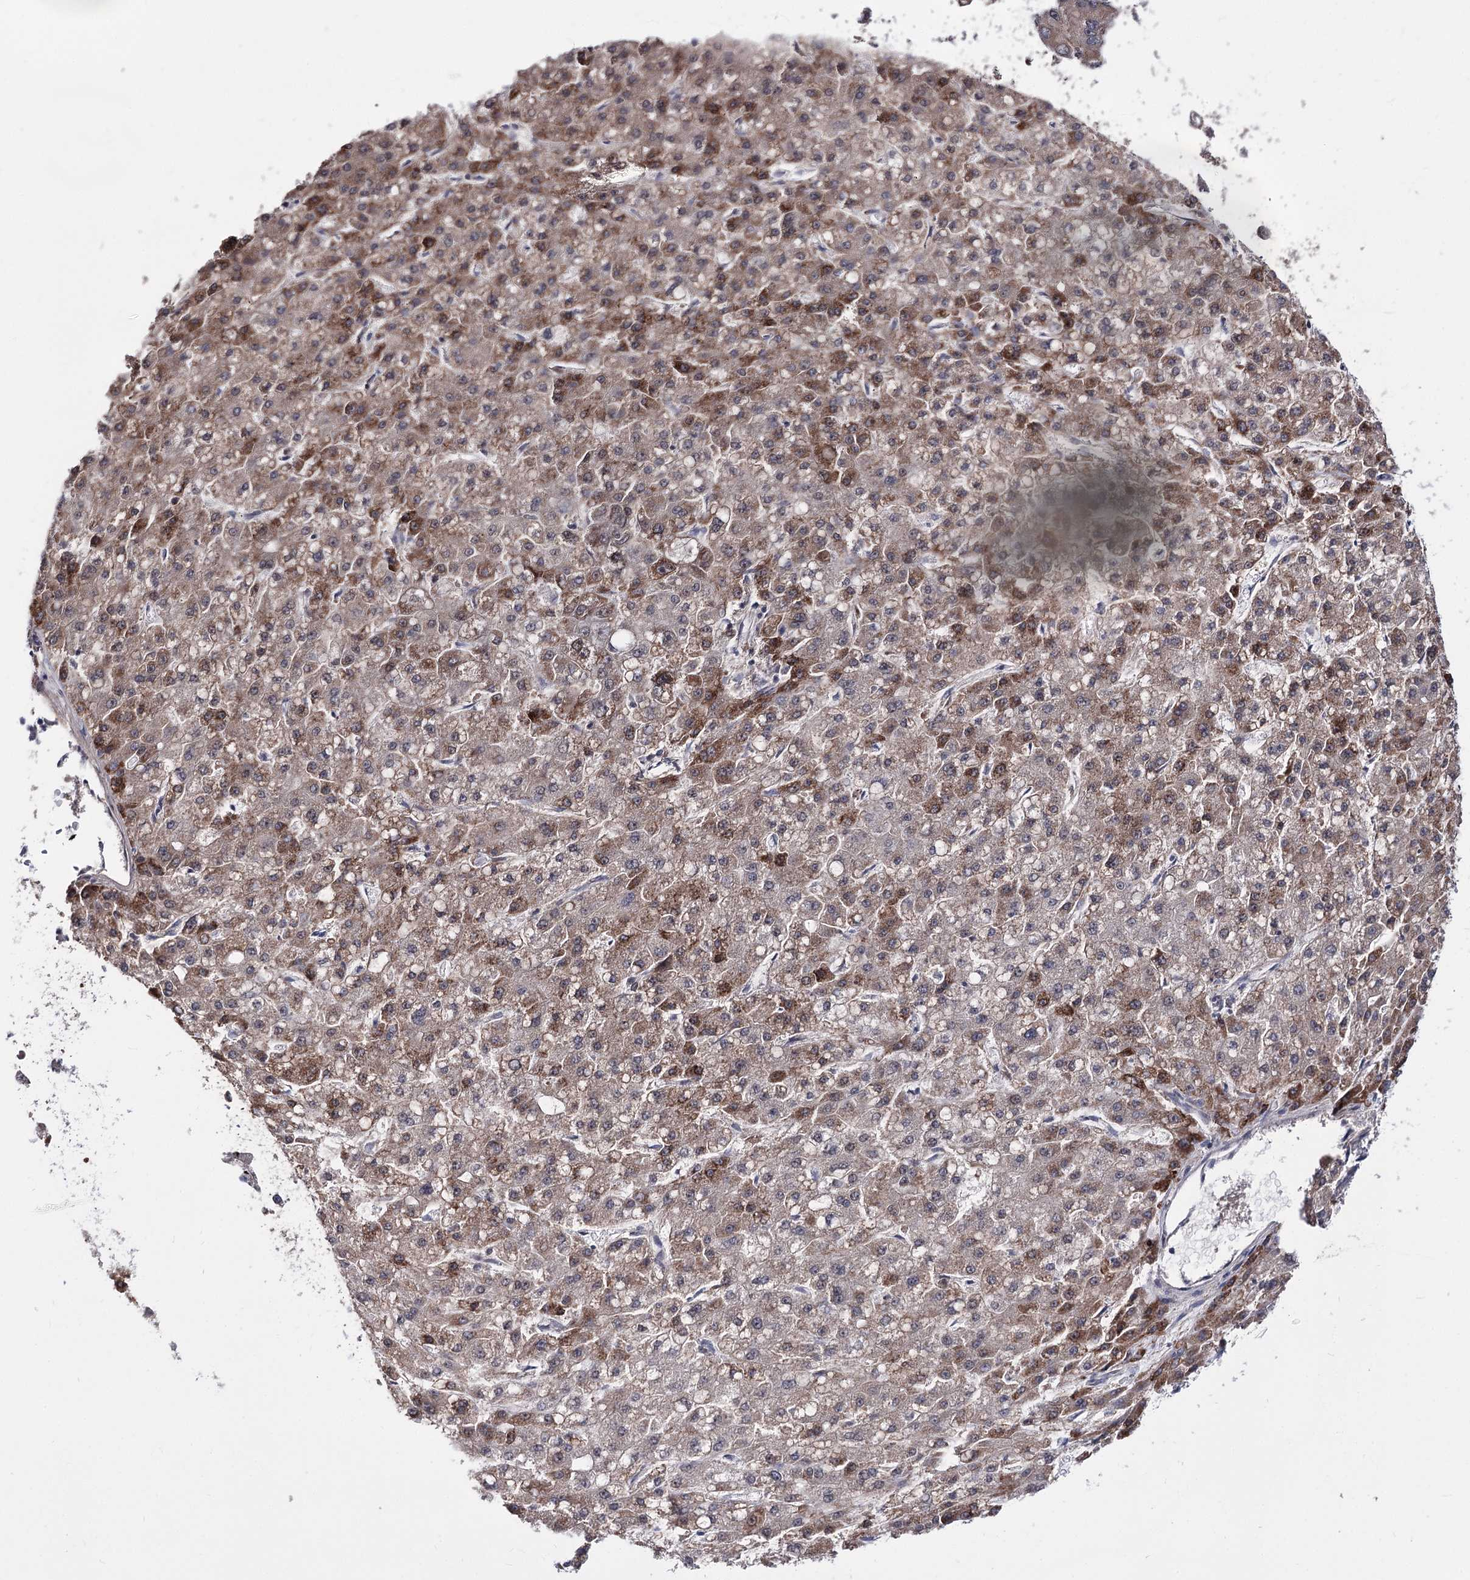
{"staining": {"intensity": "moderate", "quantity": ">75%", "location": "cytoplasmic/membranous"}, "tissue": "liver cancer", "cell_type": "Tumor cells", "image_type": "cancer", "snomed": [{"axis": "morphology", "description": "Carcinoma, Hepatocellular, NOS"}, {"axis": "topography", "description": "Liver"}], "caption": "This is an image of IHC staining of liver hepatocellular carcinoma, which shows moderate staining in the cytoplasmic/membranous of tumor cells.", "gene": "PPRC1", "patient": {"sex": "male", "age": 67}}